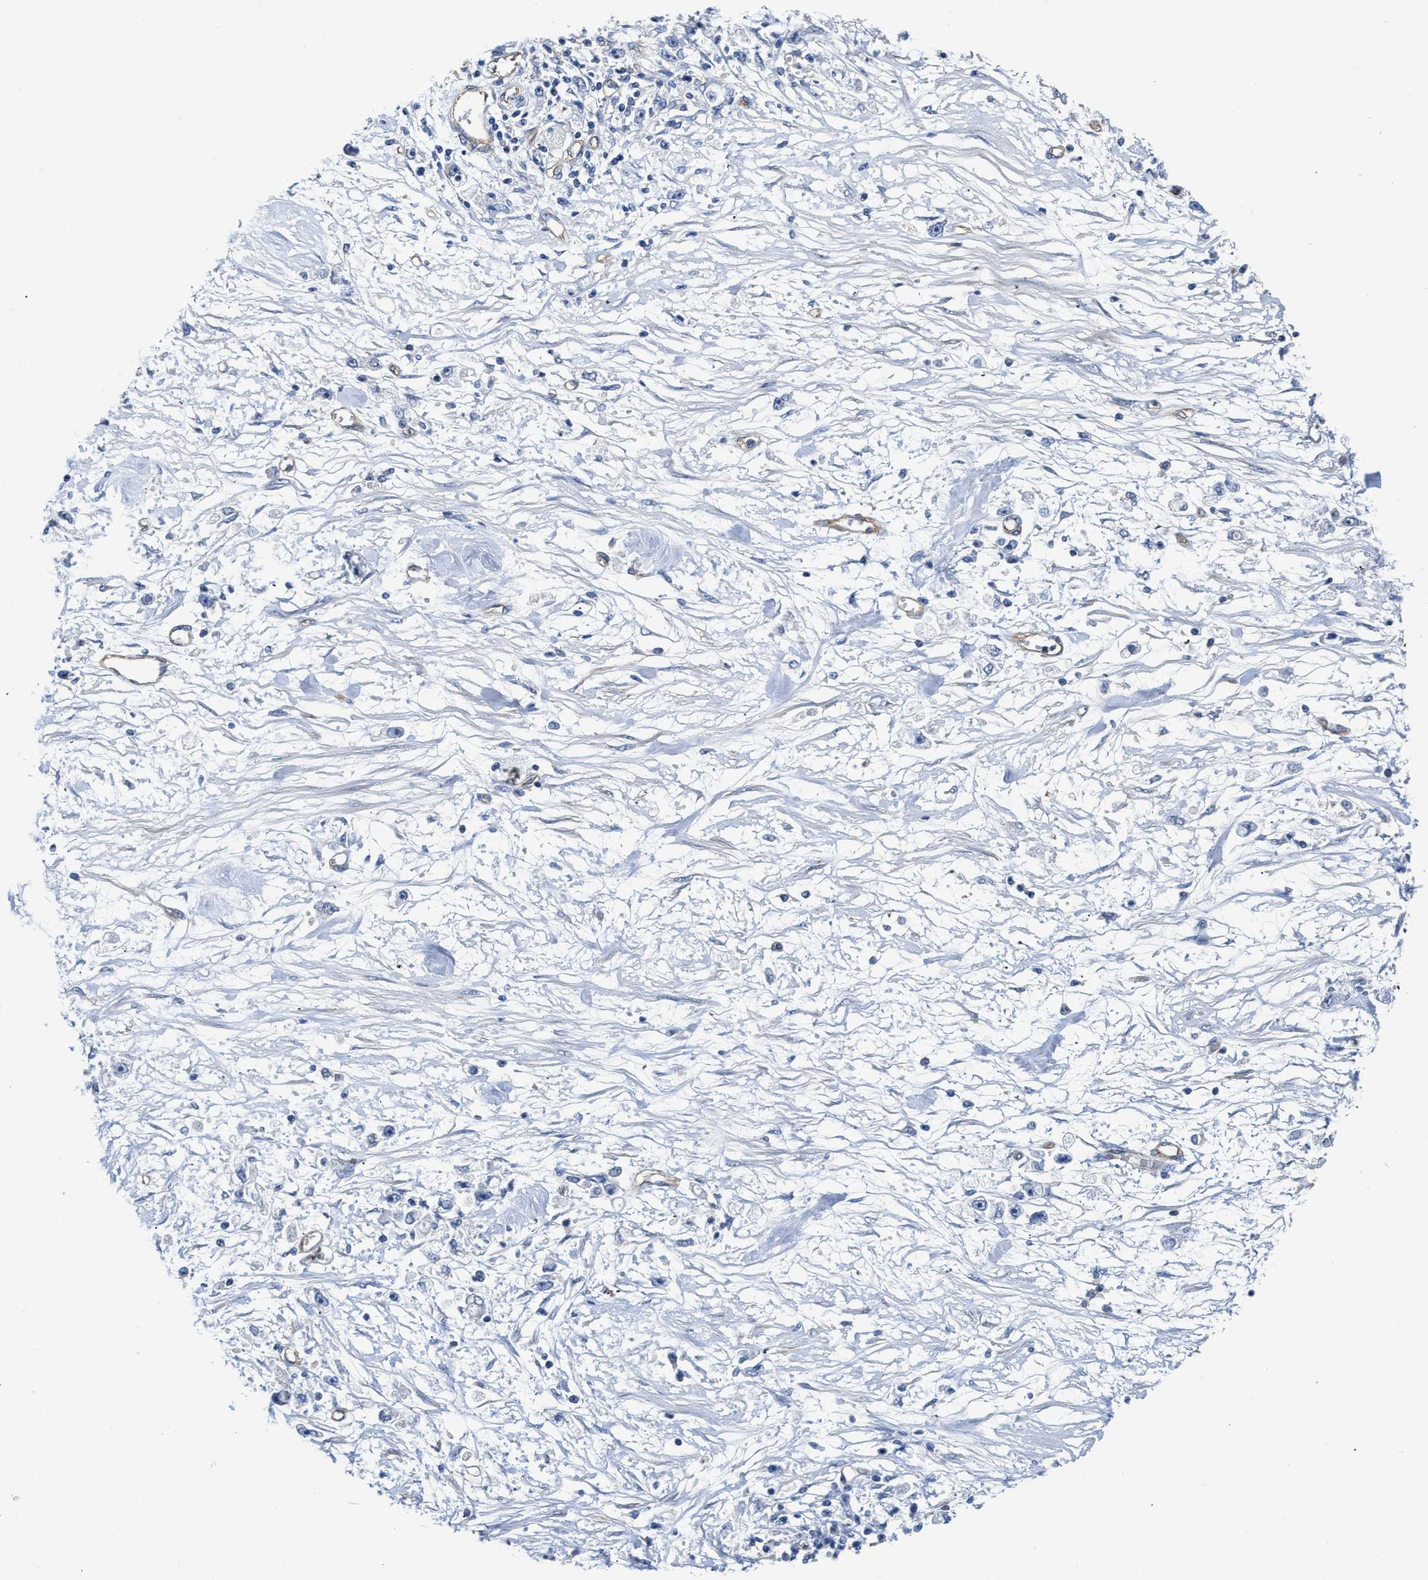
{"staining": {"intensity": "negative", "quantity": "none", "location": "none"}, "tissue": "stomach cancer", "cell_type": "Tumor cells", "image_type": "cancer", "snomed": [{"axis": "morphology", "description": "Adenocarcinoma, NOS"}, {"axis": "topography", "description": "Stomach"}], "caption": "Protein analysis of stomach cancer reveals no significant positivity in tumor cells.", "gene": "C22orf42", "patient": {"sex": "female", "age": 59}}